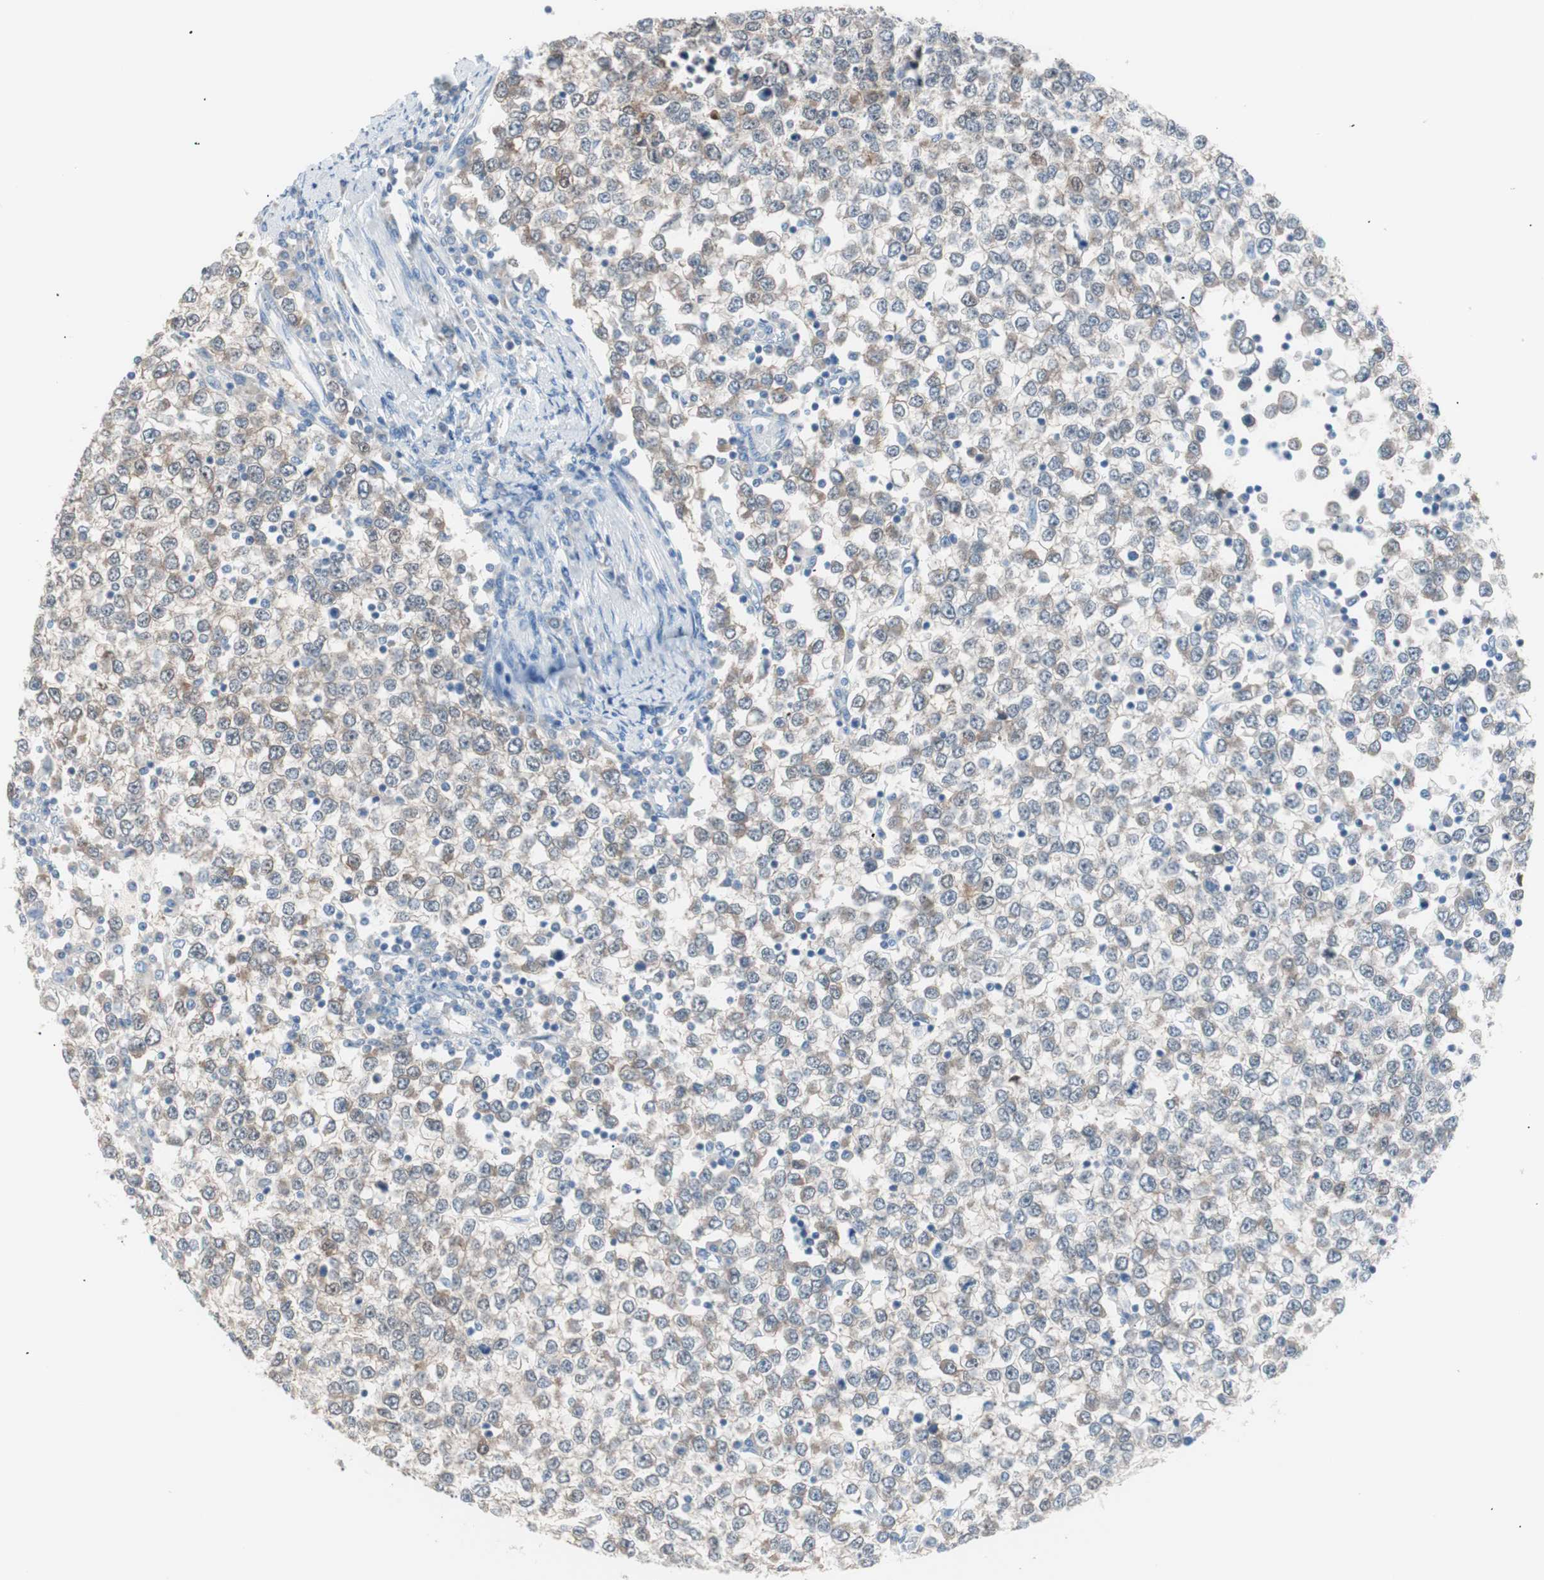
{"staining": {"intensity": "moderate", "quantity": "25%-75%", "location": "cytoplasmic/membranous"}, "tissue": "testis cancer", "cell_type": "Tumor cells", "image_type": "cancer", "snomed": [{"axis": "morphology", "description": "Seminoma, NOS"}, {"axis": "topography", "description": "Testis"}], "caption": "Testis seminoma stained for a protein (brown) exhibits moderate cytoplasmic/membranous positive expression in about 25%-75% of tumor cells.", "gene": "VIL1", "patient": {"sex": "male", "age": 65}}